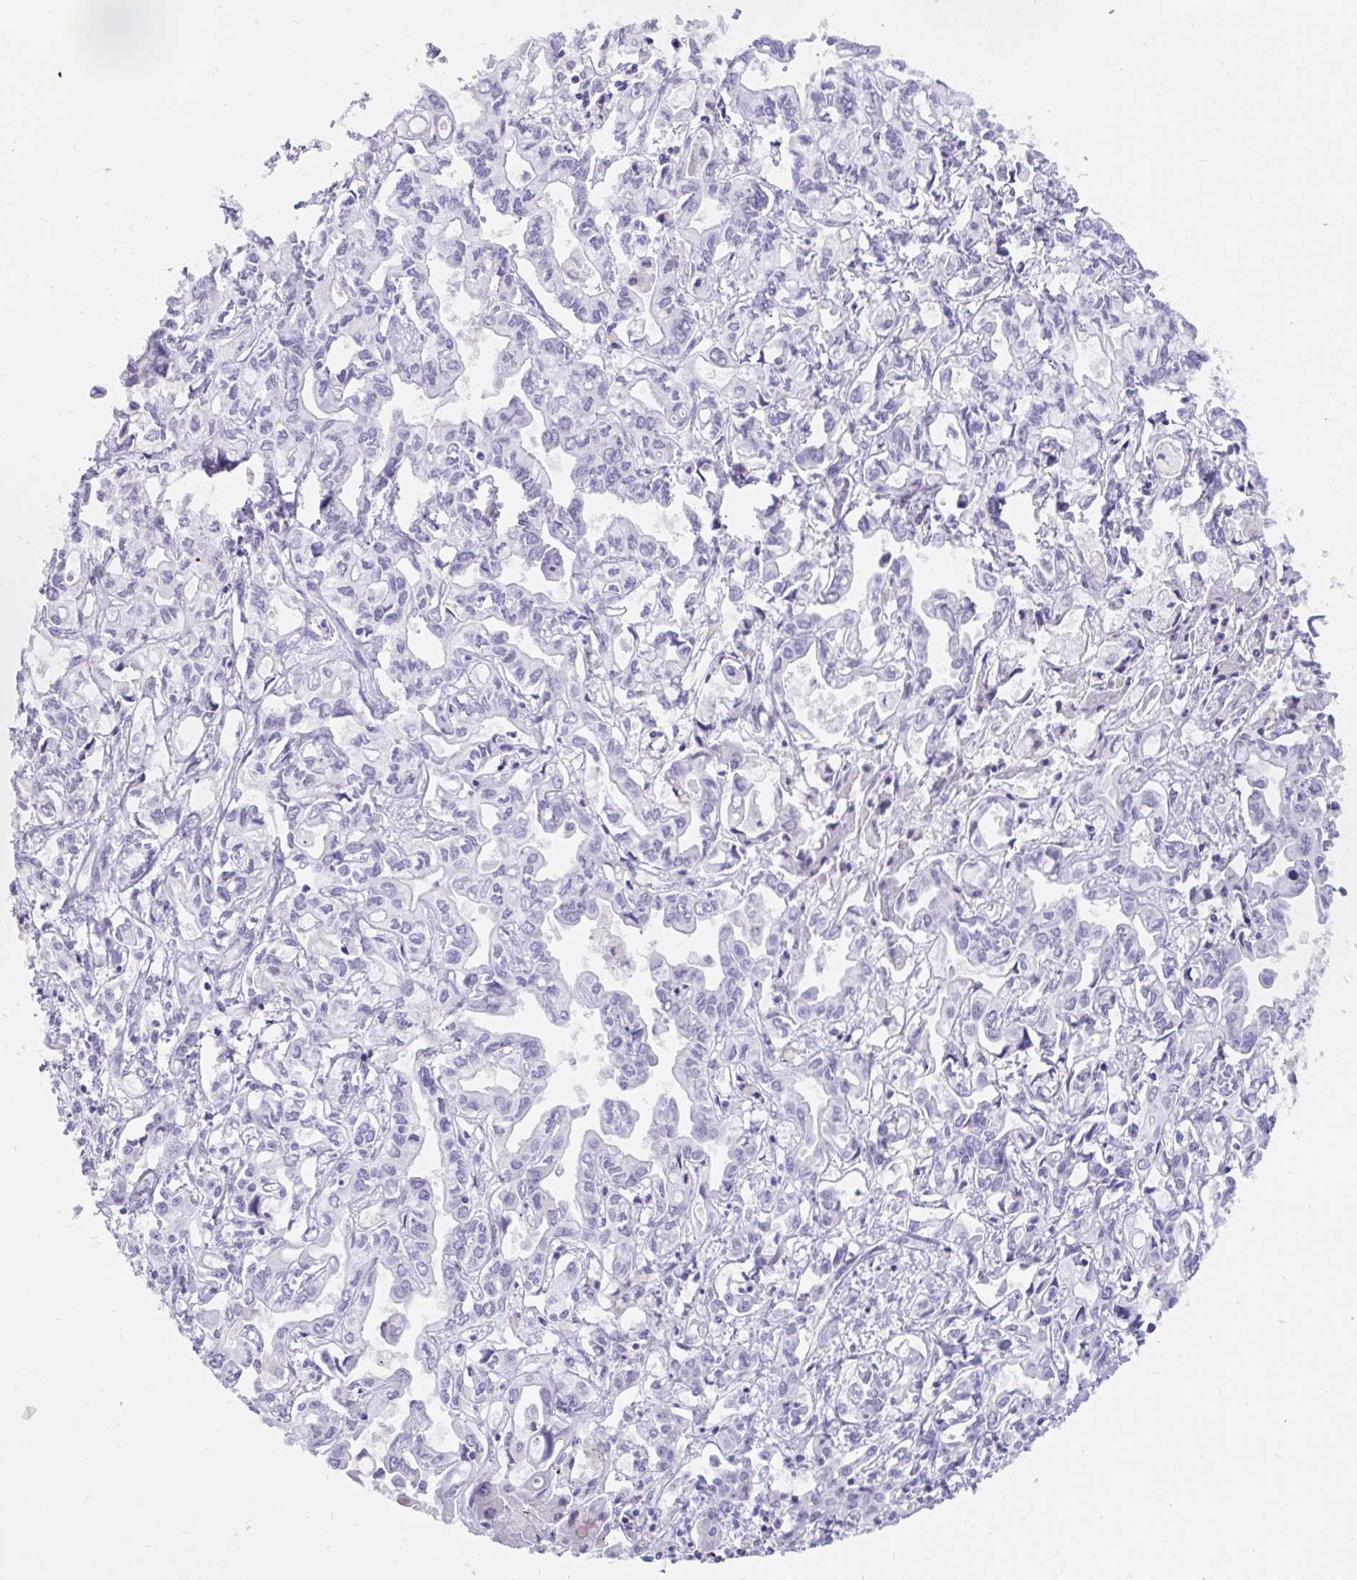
{"staining": {"intensity": "negative", "quantity": "none", "location": "none"}, "tissue": "liver cancer", "cell_type": "Tumor cells", "image_type": "cancer", "snomed": [{"axis": "morphology", "description": "Cholangiocarcinoma"}, {"axis": "topography", "description": "Liver"}], "caption": "Immunohistochemical staining of liver cancer demonstrates no significant positivity in tumor cells.", "gene": "GKN2", "patient": {"sex": "female", "age": 64}}